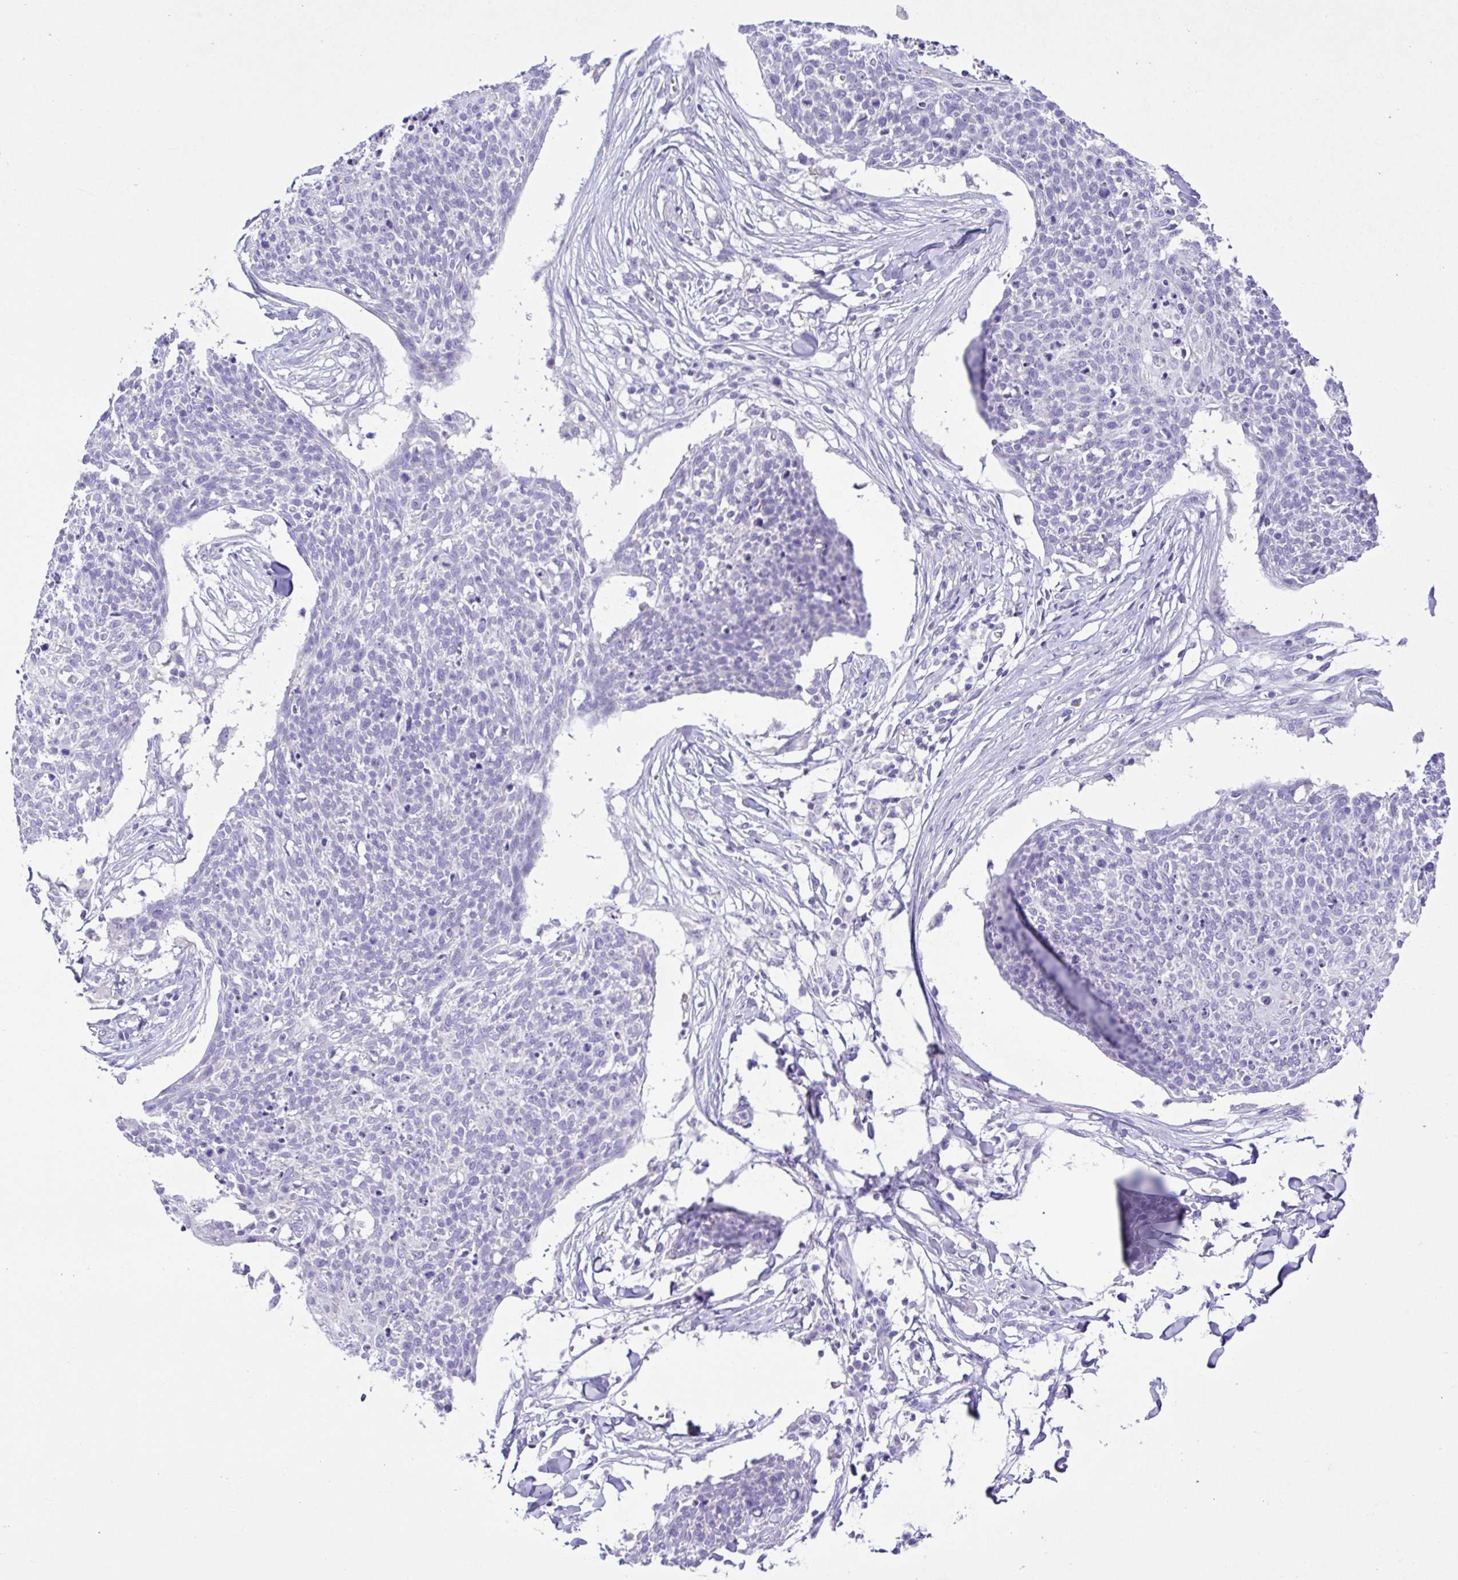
{"staining": {"intensity": "negative", "quantity": "none", "location": "none"}, "tissue": "skin cancer", "cell_type": "Tumor cells", "image_type": "cancer", "snomed": [{"axis": "morphology", "description": "Squamous cell carcinoma, NOS"}, {"axis": "topography", "description": "Skin"}, {"axis": "topography", "description": "Vulva"}], "caption": "Tumor cells are negative for protein expression in human skin cancer (squamous cell carcinoma). (DAB immunohistochemistry (IHC) with hematoxylin counter stain).", "gene": "CD72", "patient": {"sex": "female", "age": 75}}